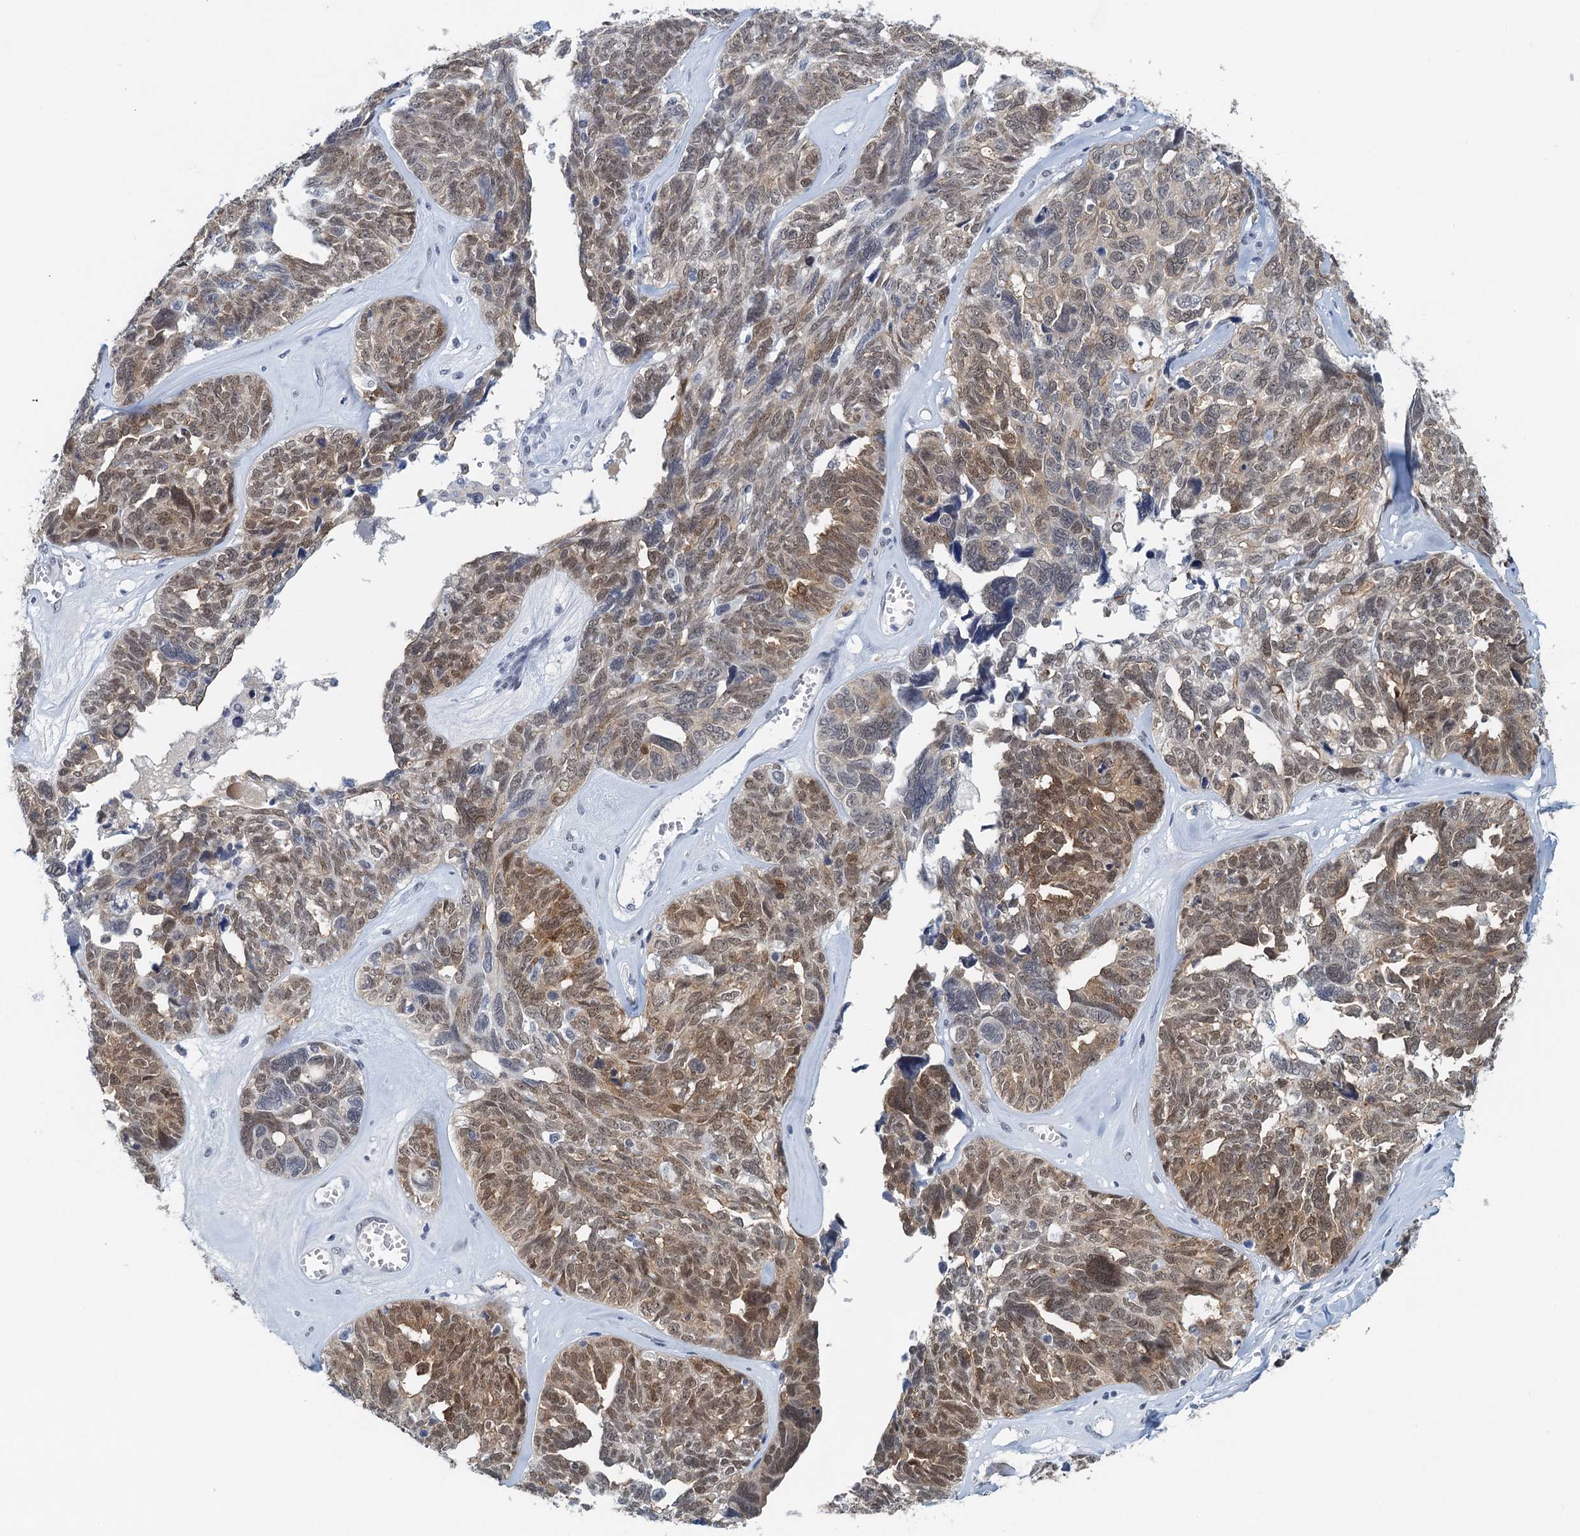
{"staining": {"intensity": "moderate", "quantity": ">75%", "location": "cytoplasmic/membranous,nuclear"}, "tissue": "ovarian cancer", "cell_type": "Tumor cells", "image_type": "cancer", "snomed": [{"axis": "morphology", "description": "Cystadenocarcinoma, serous, NOS"}, {"axis": "topography", "description": "Ovary"}], "caption": "Serous cystadenocarcinoma (ovarian) stained for a protein (brown) demonstrates moderate cytoplasmic/membranous and nuclear positive positivity in about >75% of tumor cells.", "gene": "EPS8L1", "patient": {"sex": "female", "age": 79}}